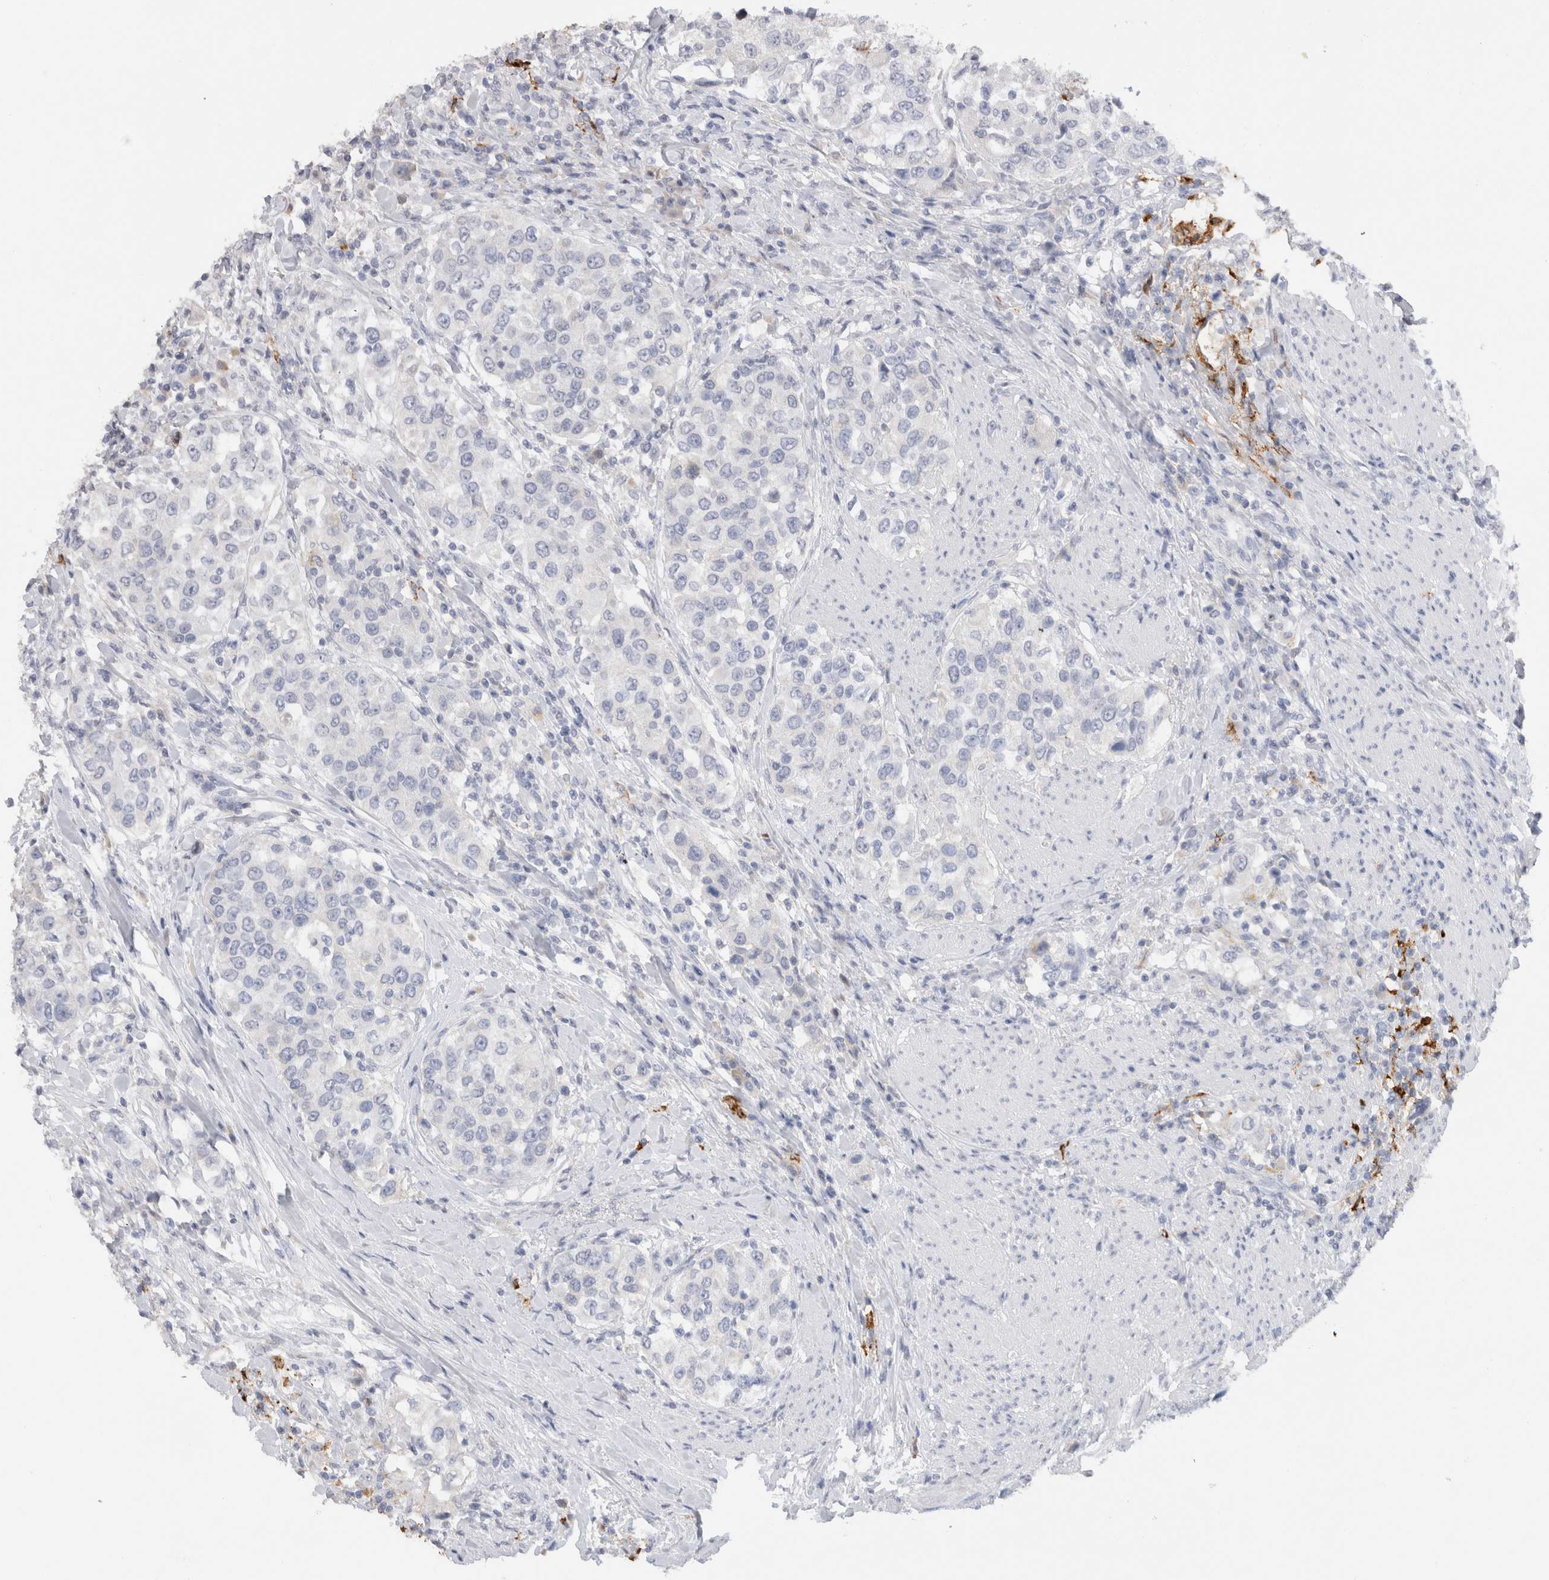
{"staining": {"intensity": "negative", "quantity": "none", "location": "none"}, "tissue": "urothelial cancer", "cell_type": "Tumor cells", "image_type": "cancer", "snomed": [{"axis": "morphology", "description": "Urothelial carcinoma, High grade"}, {"axis": "topography", "description": "Urinary bladder"}], "caption": "The immunohistochemistry (IHC) micrograph has no significant expression in tumor cells of urothelial cancer tissue.", "gene": "LAMP3", "patient": {"sex": "female", "age": 80}}